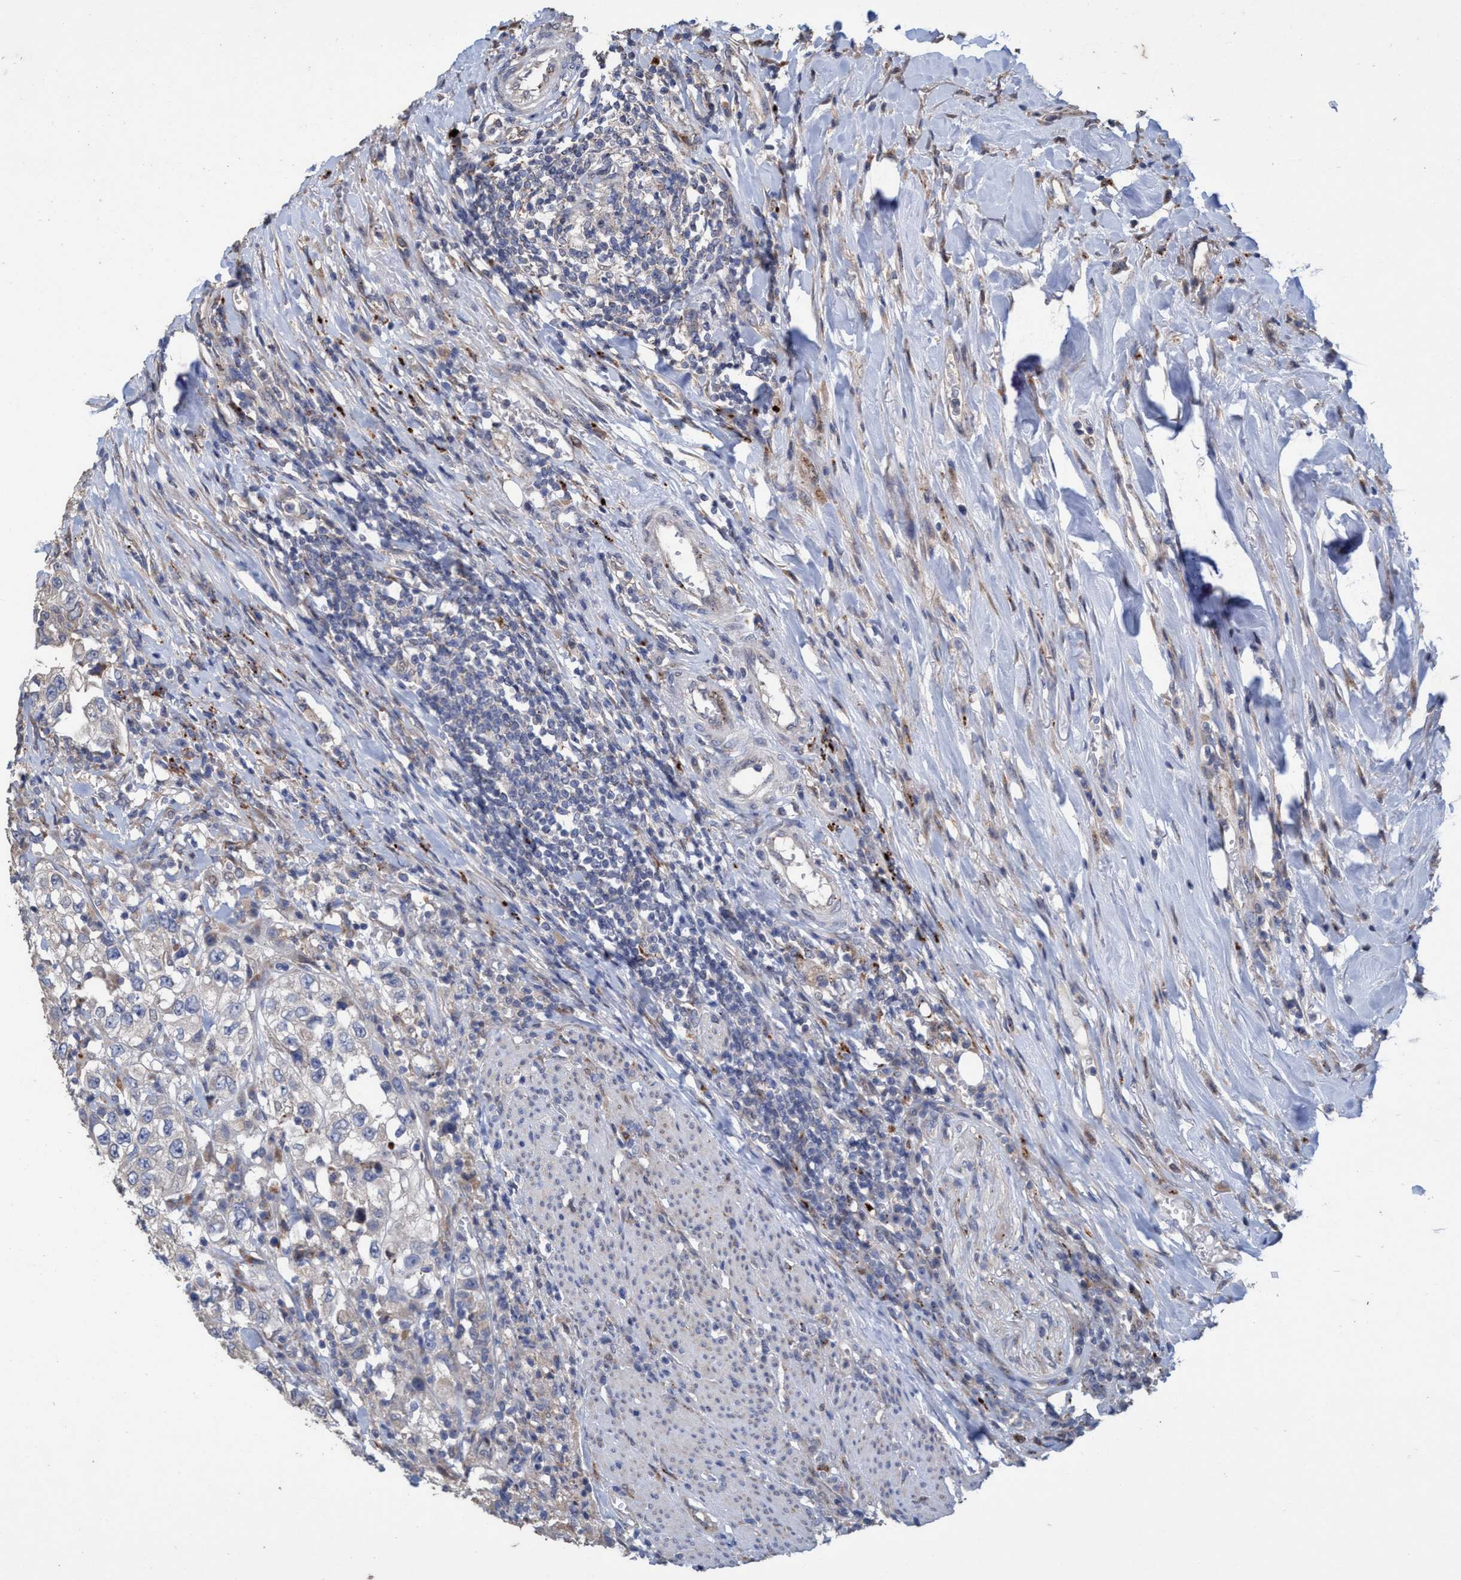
{"staining": {"intensity": "negative", "quantity": "none", "location": "none"}, "tissue": "urothelial cancer", "cell_type": "Tumor cells", "image_type": "cancer", "snomed": [{"axis": "morphology", "description": "Urothelial carcinoma, High grade"}, {"axis": "topography", "description": "Urinary bladder"}], "caption": "A high-resolution micrograph shows IHC staining of urothelial cancer, which shows no significant staining in tumor cells. (DAB IHC visualized using brightfield microscopy, high magnification).", "gene": "BBS9", "patient": {"sex": "female", "age": 80}}